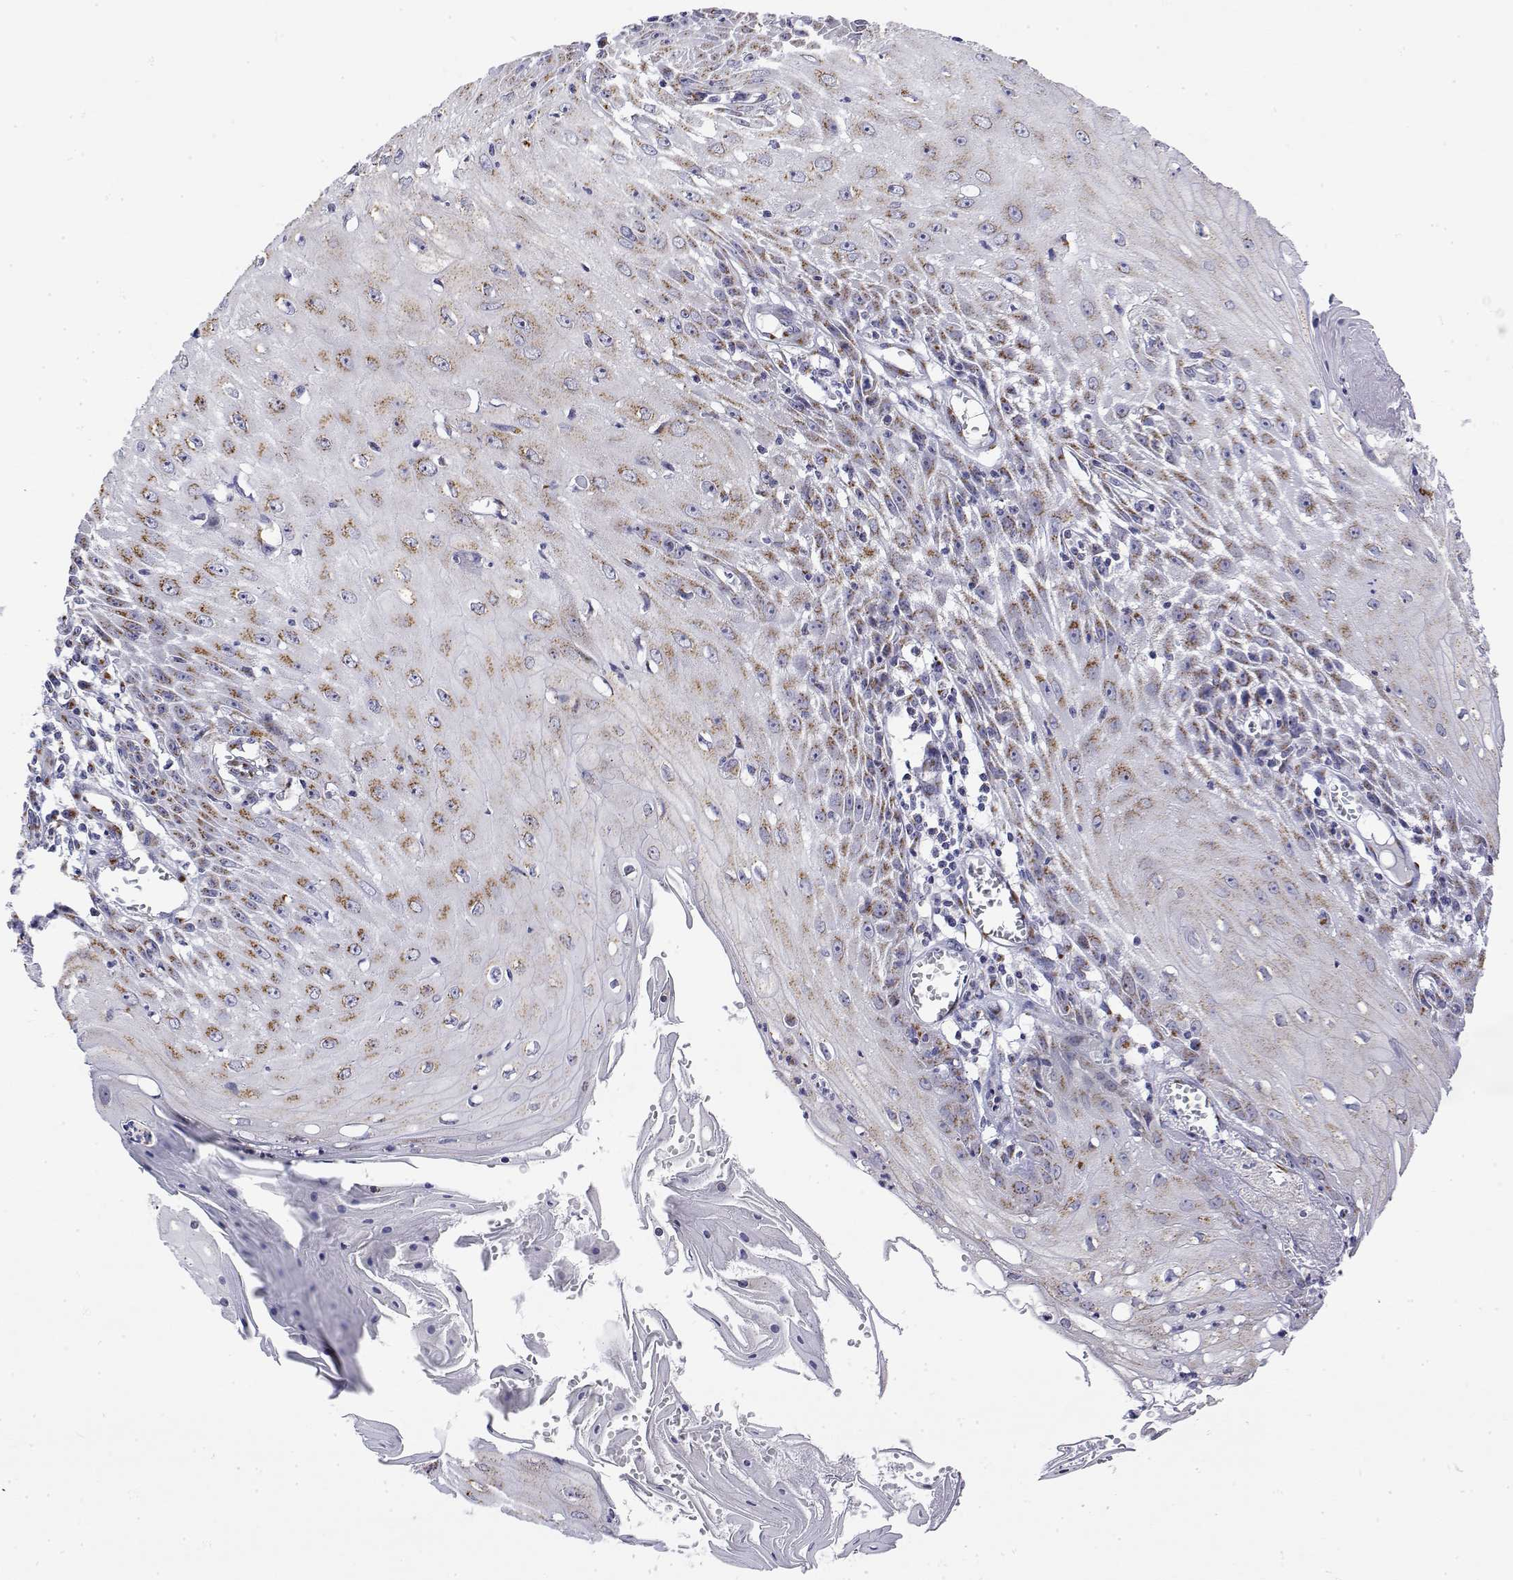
{"staining": {"intensity": "moderate", "quantity": "25%-75%", "location": "cytoplasmic/membranous"}, "tissue": "skin cancer", "cell_type": "Tumor cells", "image_type": "cancer", "snomed": [{"axis": "morphology", "description": "Squamous cell carcinoma, NOS"}, {"axis": "topography", "description": "Skin"}], "caption": "Immunohistochemical staining of squamous cell carcinoma (skin) exhibits medium levels of moderate cytoplasmic/membranous staining in about 25%-75% of tumor cells.", "gene": "YIPF3", "patient": {"sex": "female", "age": 73}}